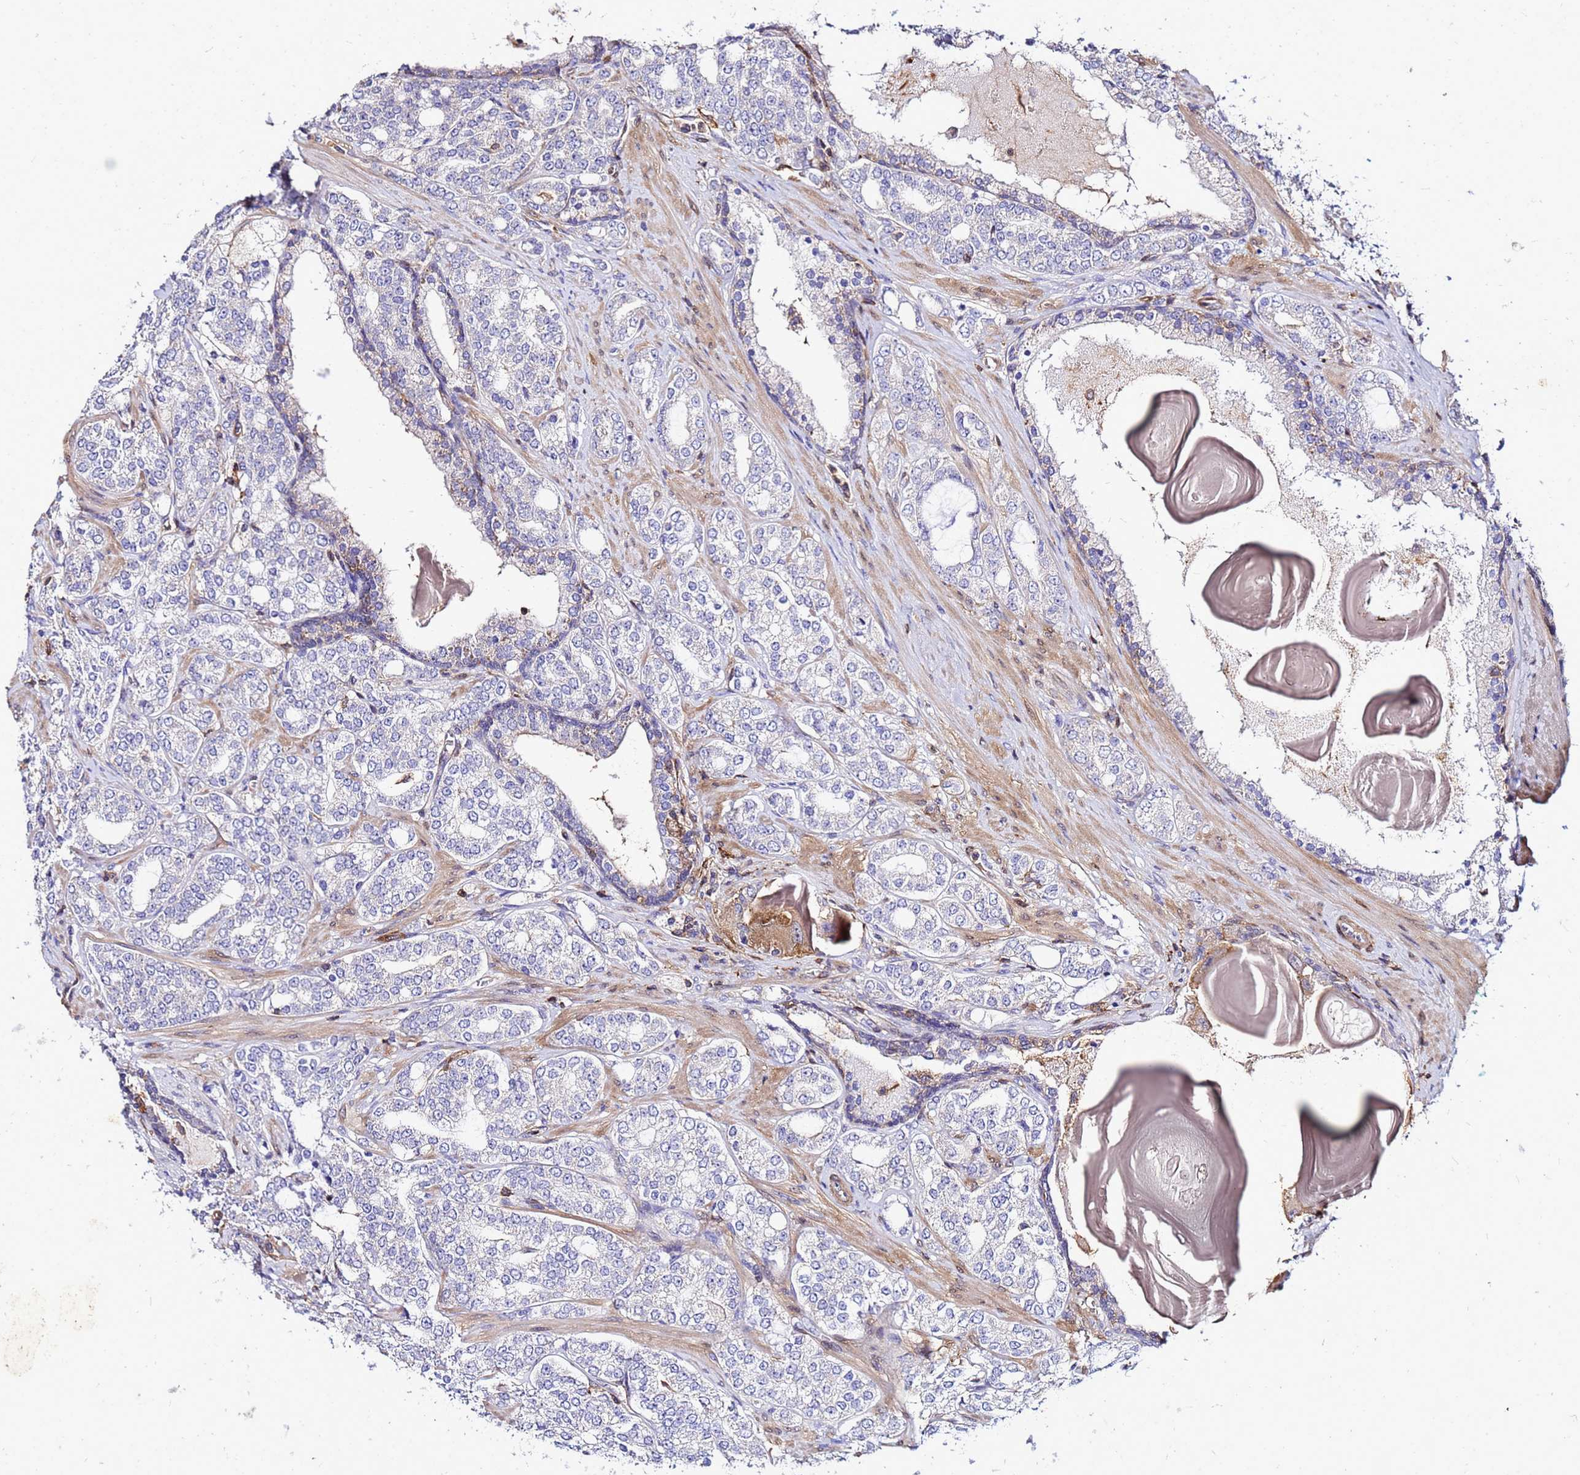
{"staining": {"intensity": "negative", "quantity": "none", "location": "none"}, "tissue": "prostate cancer", "cell_type": "Tumor cells", "image_type": "cancer", "snomed": [{"axis": "morphology", "description": "Adenocarcinoma, High grade"}, {"axis": "topography", "description": "Prostate"}], "caption": "Human prostate cancer (adenocarcinoma (high-grade)) stained for a protein using IHC displays no positivity in tumor cells.", "gene": "DBNDD2", "patient": {"sex": "male", "age": 64}}